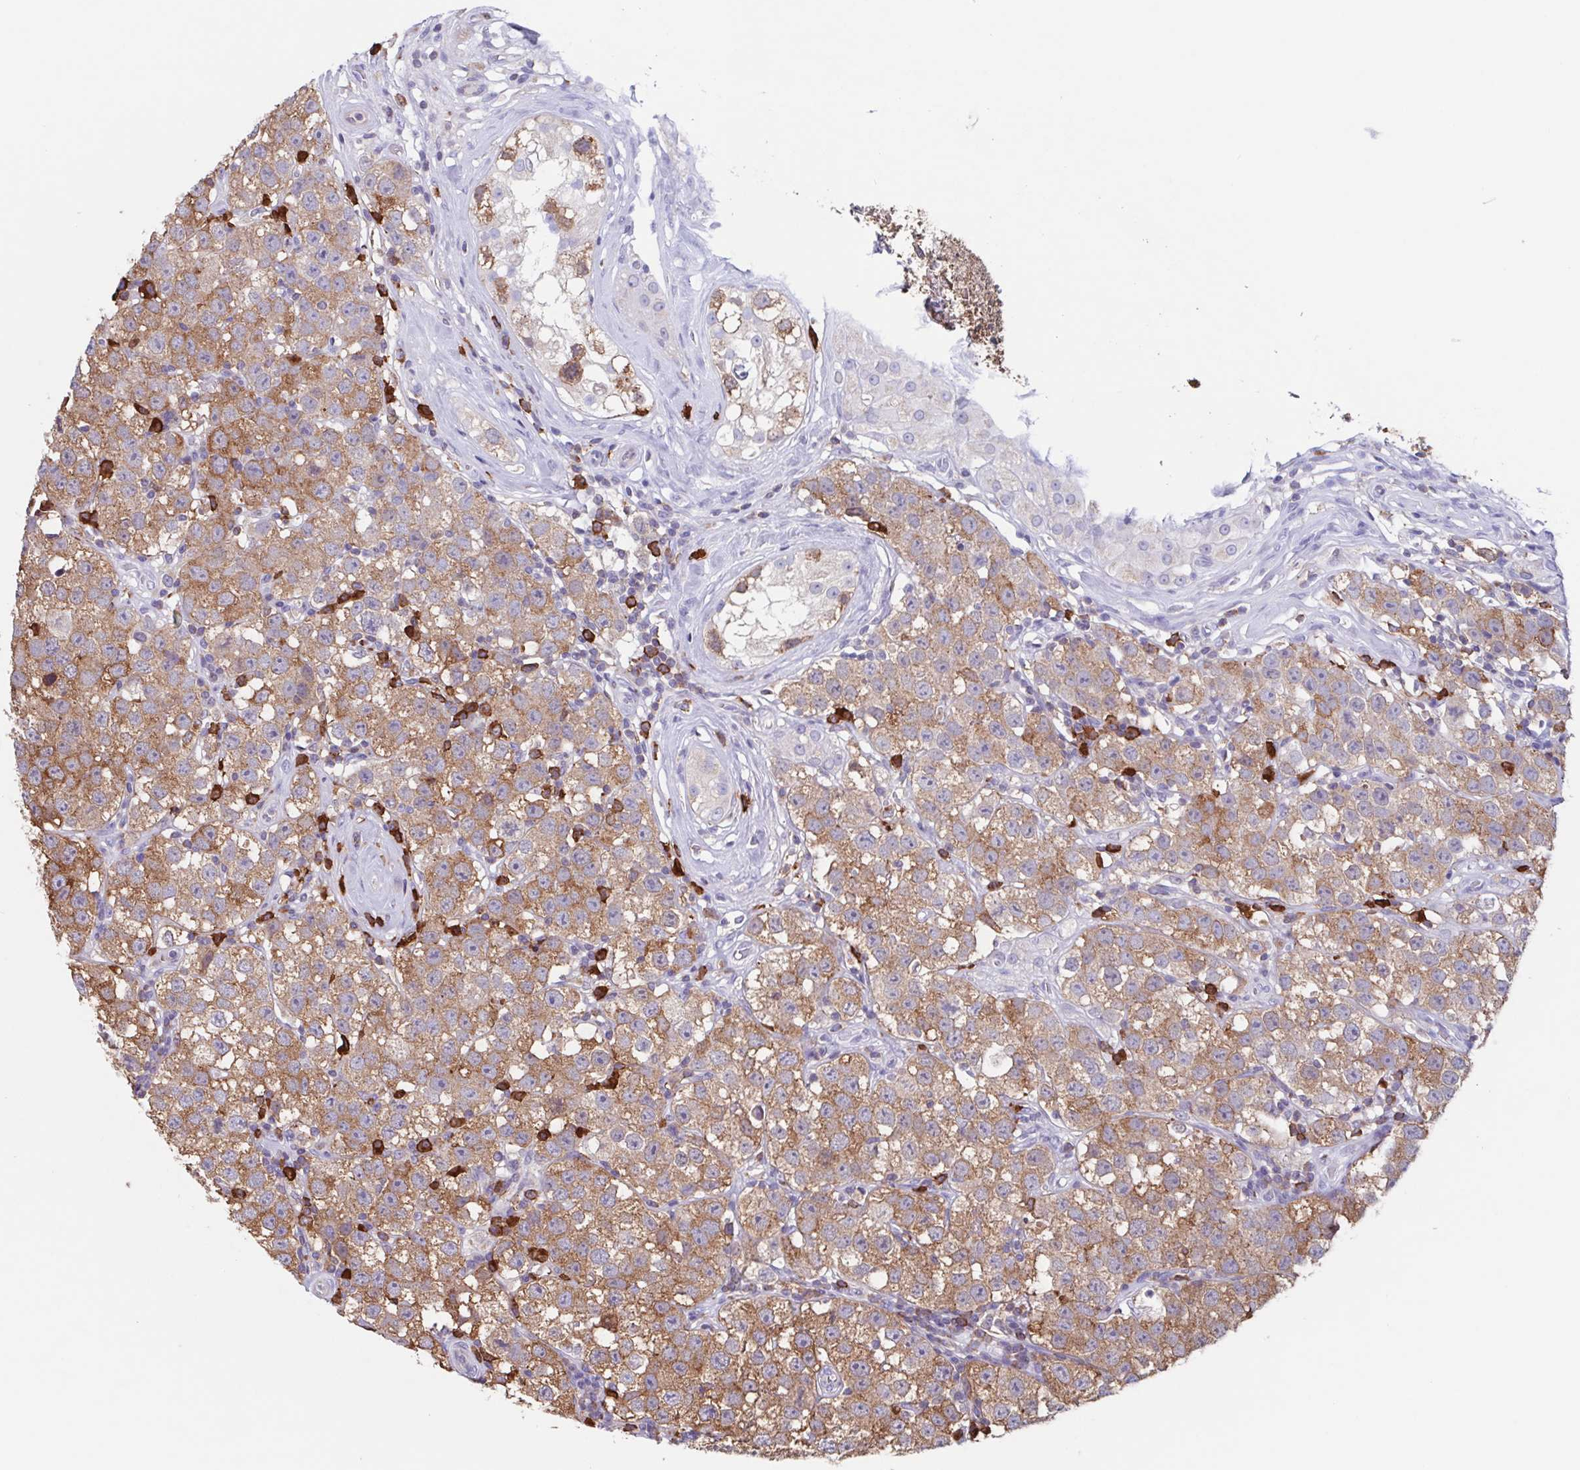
{"staining": {"intensity": "moderate", "quantity": ">75%", "location": "cytoplasmic/membranous"}, "tissue": "testis cancer", "cell_type": "Tumor cells", "image_type": "cancer", "snomed": [{"axis": "morphology", "description": "Seminoma, NOS"}, {"axis": "topography", "description": "Testis"}], "caption": "Approximately >75% of tumor cells in testis cancer (seminoma) show moderate cytoplasmic/membranous protein positivity as visualized by brown immunohistochemical staining.", "gene": "TPD52", "patient": {"sex": "male", "age": 34}}